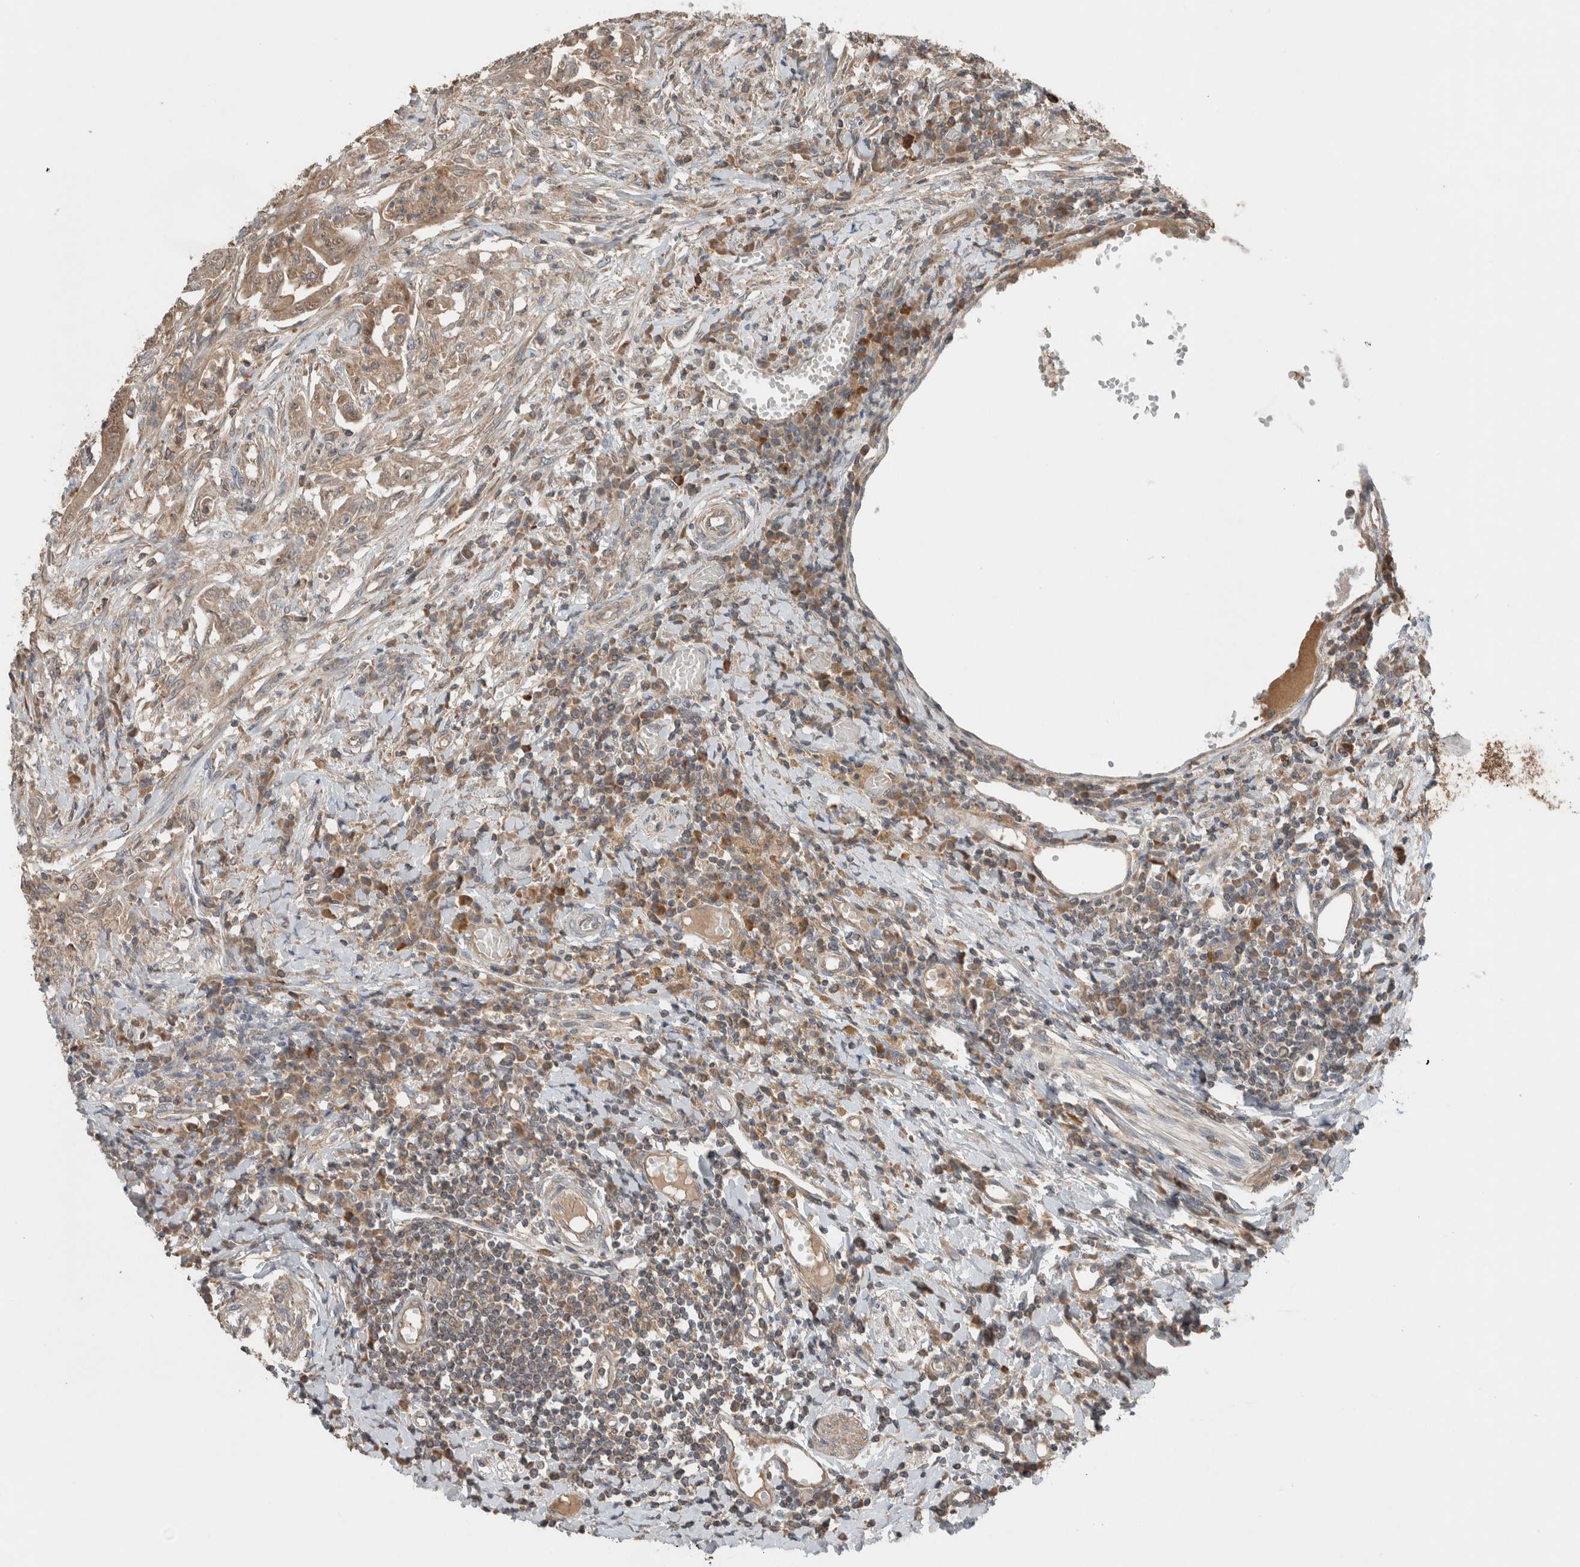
{"staining": {"intensity": "weak", "quantity": ">75%", "location": "cytoplasmic/membranous"}, "tissue": "colorectal cancer", "cell_type": "Tumor cells", "image_type": "cancer", "snomed": [{"axis": "morphology", "description": "Adenoma, NOS"}, {"axis": "morphology", "description": "Adenocarcinoma, NOS"}, {"axis": "topography", "description": "Colon"}], "caption": "An immunohistochemistry photomicrograph of tumor tissue is shown. Protein staining in brown shows weak cytoplasmic/membranous positivity in colorectal cancer (adenocarcinoma) within tumor cells.", "gene": "KLK14", "patient": {"sex": "male", "age": 79}}